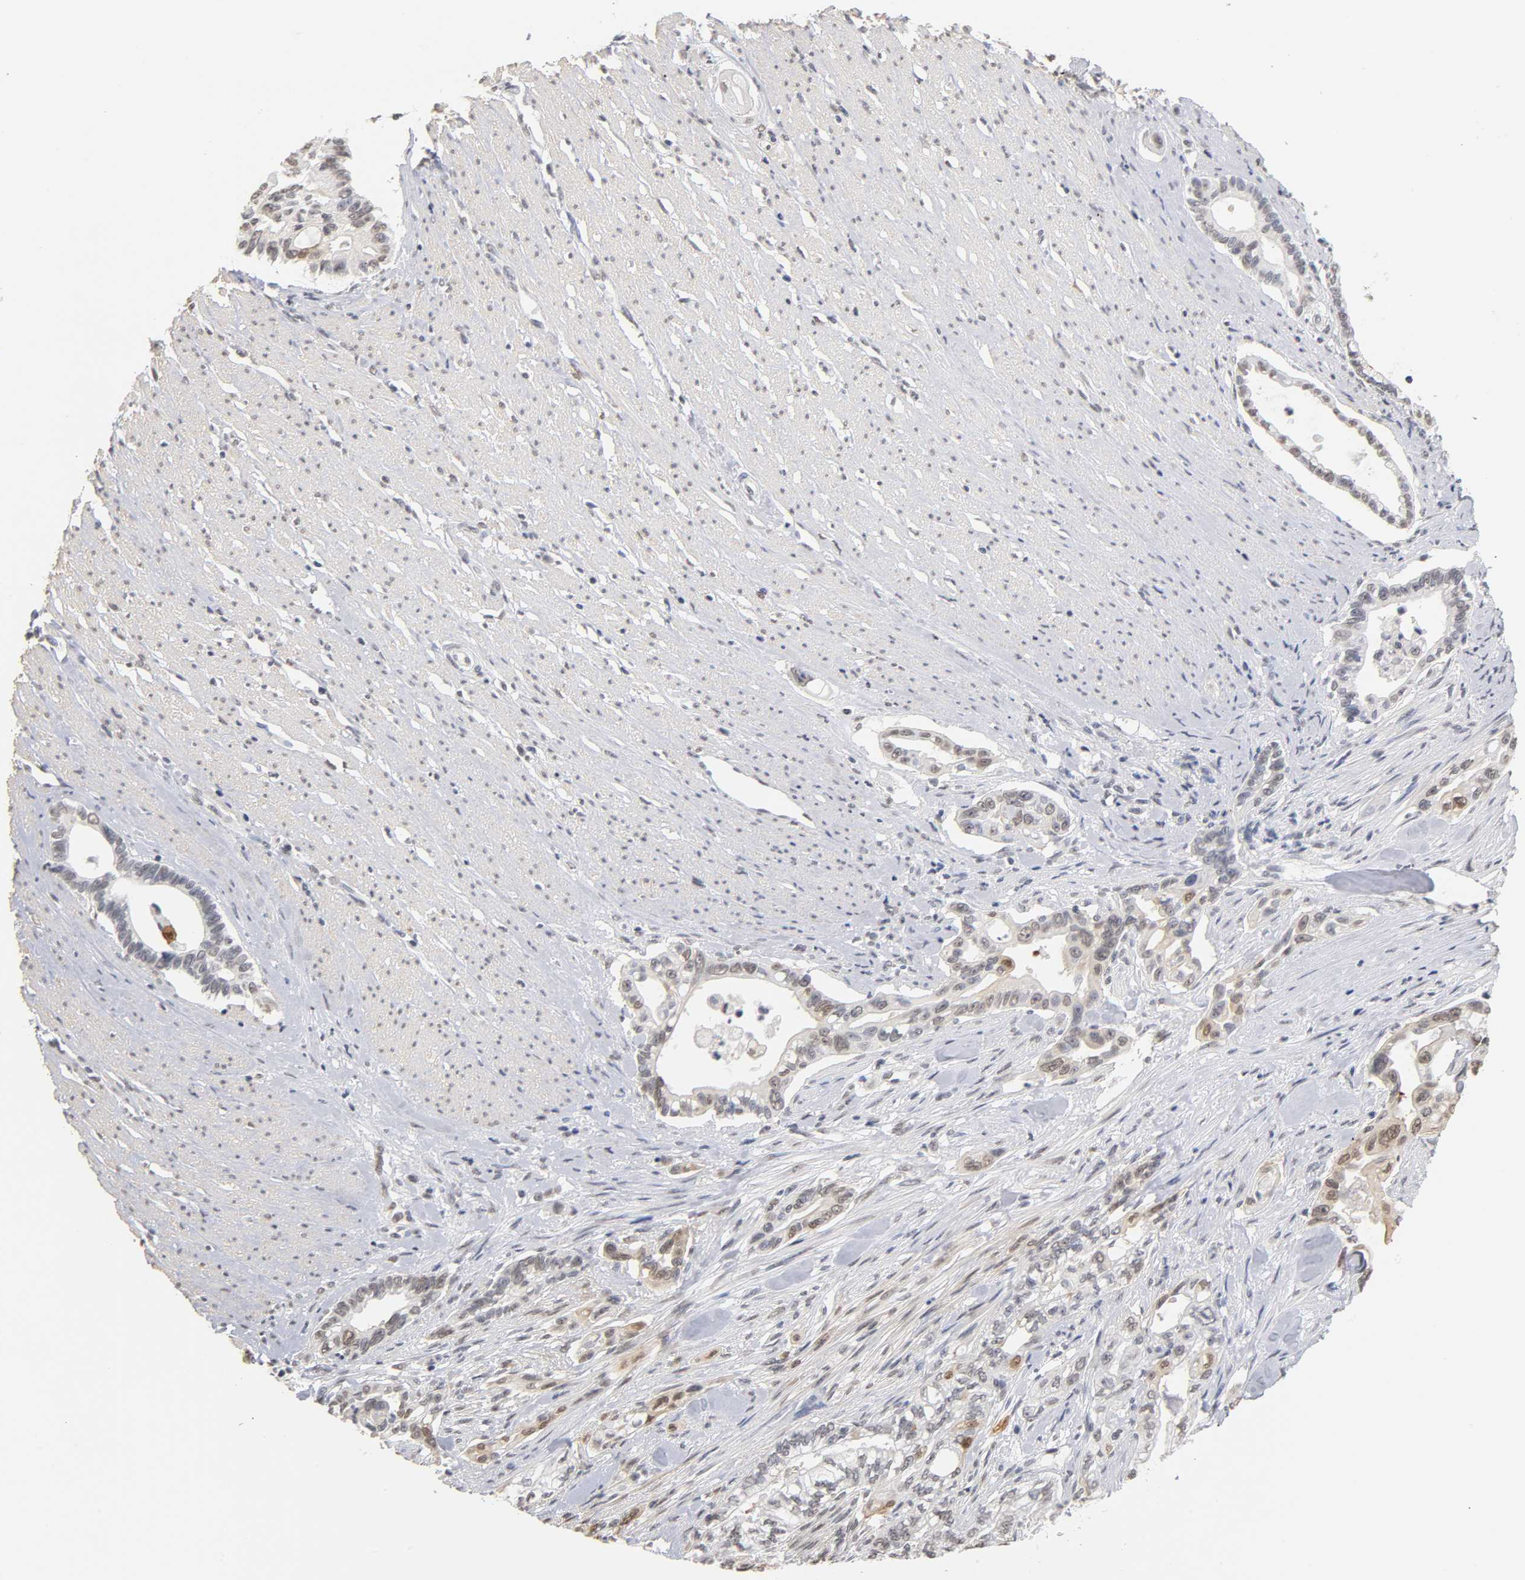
{"staining": {"intensity": "weak", "quantity": "25%-75%", "location": "cytoplasmic/membranous,nuclear"}, "tissue": "pancreatic cancer", "cell_type": "Tumor cells", "image_type": "cancer", "snomed": [{"axis": "morphology", "description": "Normal tissue, NOS"}, {"axis": "topography", "description": "Pancreas"}], "caption": "An image of human pancreatic cancer stained for a protein displays weak cytoplasmic/membranous and nuclear brown staining in tumor cells.", "gene": "CRABP2", "patient": {"sex": "male", "age": 42}}